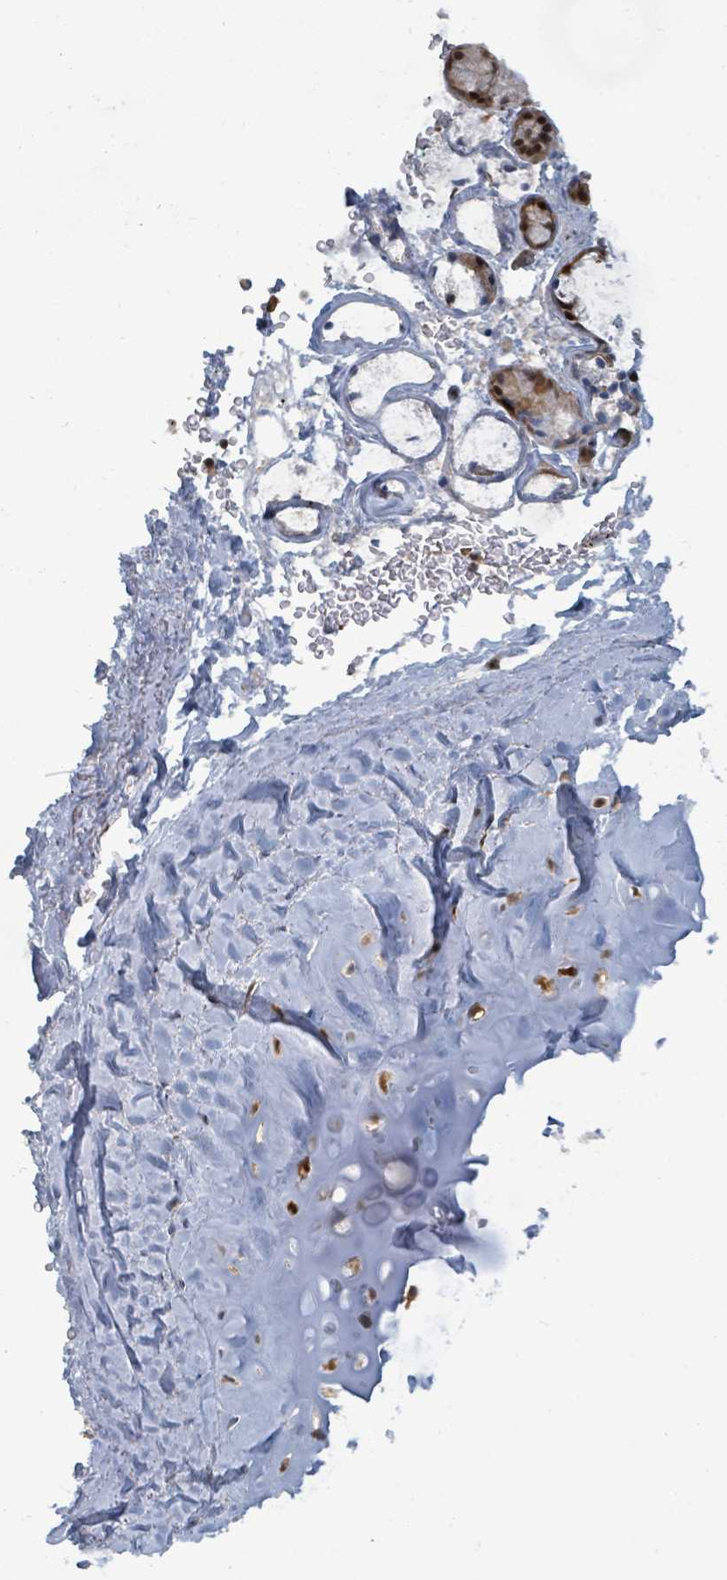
{"staining": {"intensity": "moderate", "quantity": ">75%", "location": "nuclear"}, "tissue": "soft tissue", "cell_type": "Chondrocytes", "image_type": "normal", "snomed": [{"axis": "morphology", "description": "Normal tissue, NOS"}, {"axis": "topography", "description": "Cartilage tissue"}, {"axis": "topography", "description": "Bronchus"}], "caption": "Immunohistochemical staining of normal human soft tissue demonstrates moderate nuclear protein positivity in approximately >75% of chondrocytes. (Stains: DAB (3,3'-diaminobenzidine) in brown, nuclei in blue, Microscopy: brightfield microscopy at high magnification).", "gene": "TRDMT1", "patient": {"sex": "female", "age": 72}}